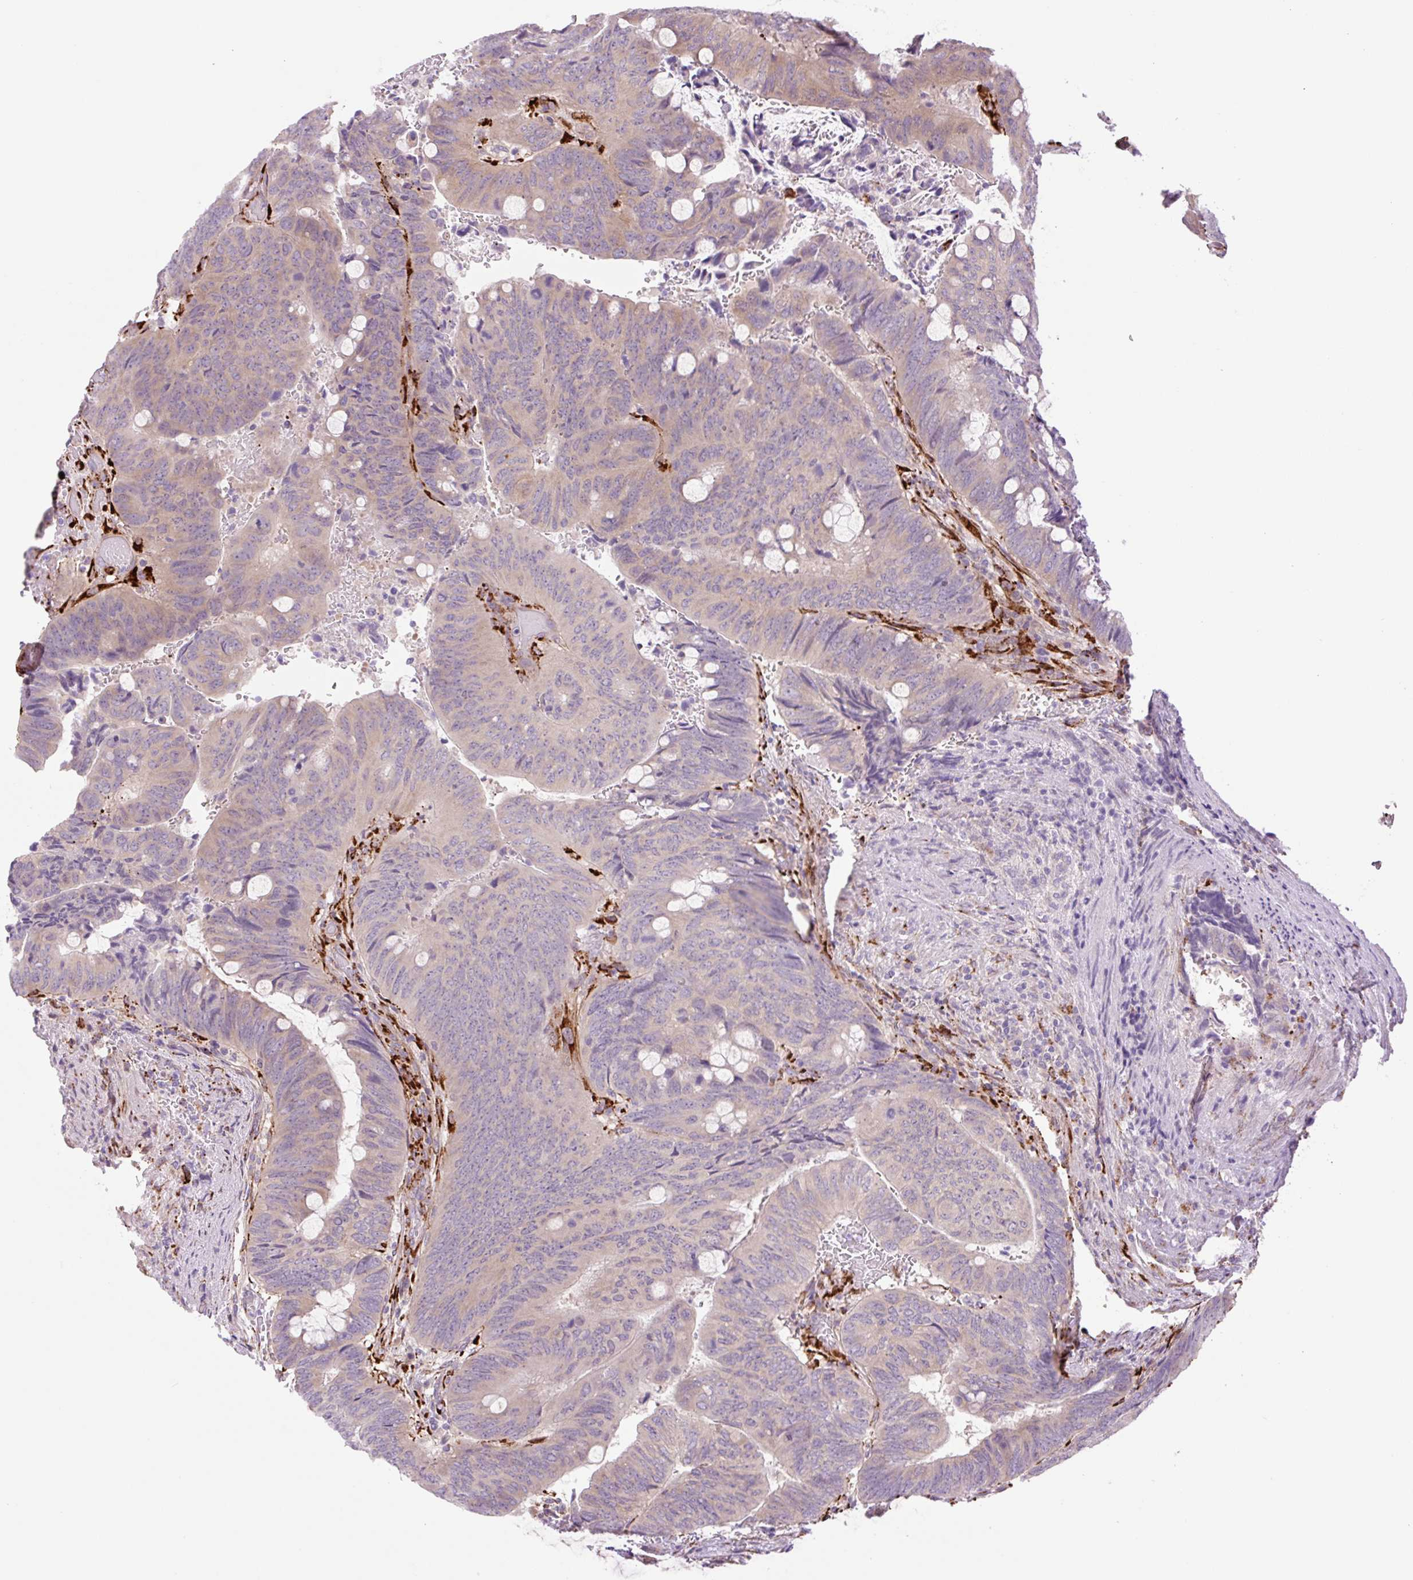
{"staining": {"intensity": "weak", "quantity": "25%-75%", "location": "cytoplasmic/membranous"}, "tissue": "colorectal cancer", "cell_type": "Tumor cells", "image_type": "cancer", "snomed": [{"axis": "morphology", "description": "Normal tissue, NOS"}, {"axis": "morphology", "description": "Adenocarcinoma, NOS"}, {"axis": "topography", "description": "Rectum"}, {"axis": "topography", "description": "Peripheral nerve tissue"}], "caption": "Immunohistochemistry (IHC) micrograph of colorectal adenocarcinoma stained for a protein (brown), which shows low levels of weak cytoplasmic/membranous expression in approximately 25%-75% of tumor cells.", "gene": "COL5A1", "patient": {"sex": "male", "age": 92}}